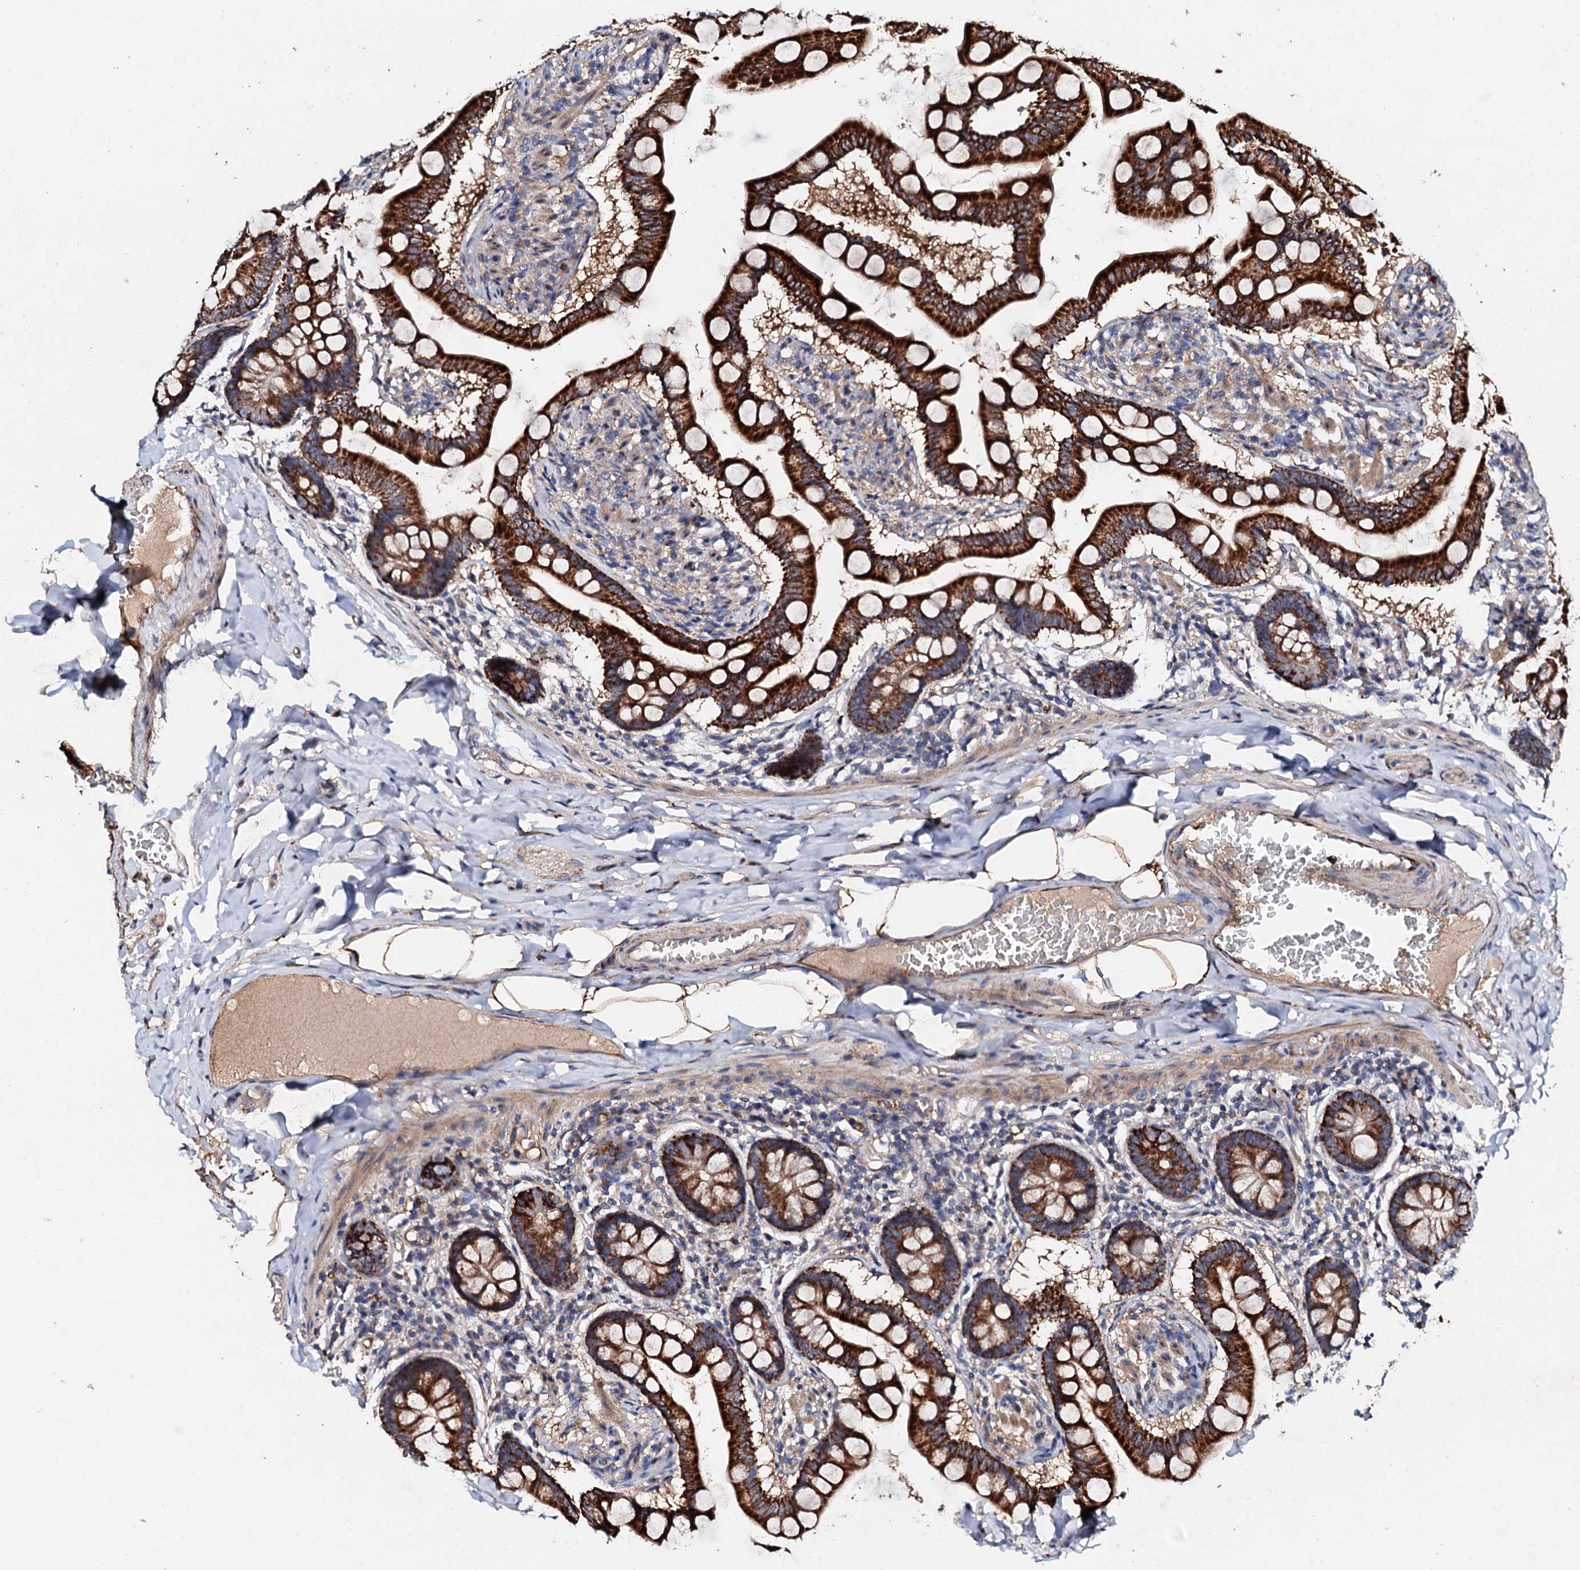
{"staining": {"intensity": "strong", "quantity": ">75%", "location": "cytoplasmic/membranous"}, "tissue": "small intestine", "cell_type": "Glandular cells", "image_type": "normal", "snomed": [{"axis": "morphology", "description": "Normal tissue, NOS"}, {"axis": "topography", "description": "Small intestine"}], "caption": "A high amount of strong cytoplasmic/membranous positivity is seen in approximately >75% of glandular cells in benign small intestine.", "gene": "FIBIN", "patient": {"sex": "male", "age": 41}}